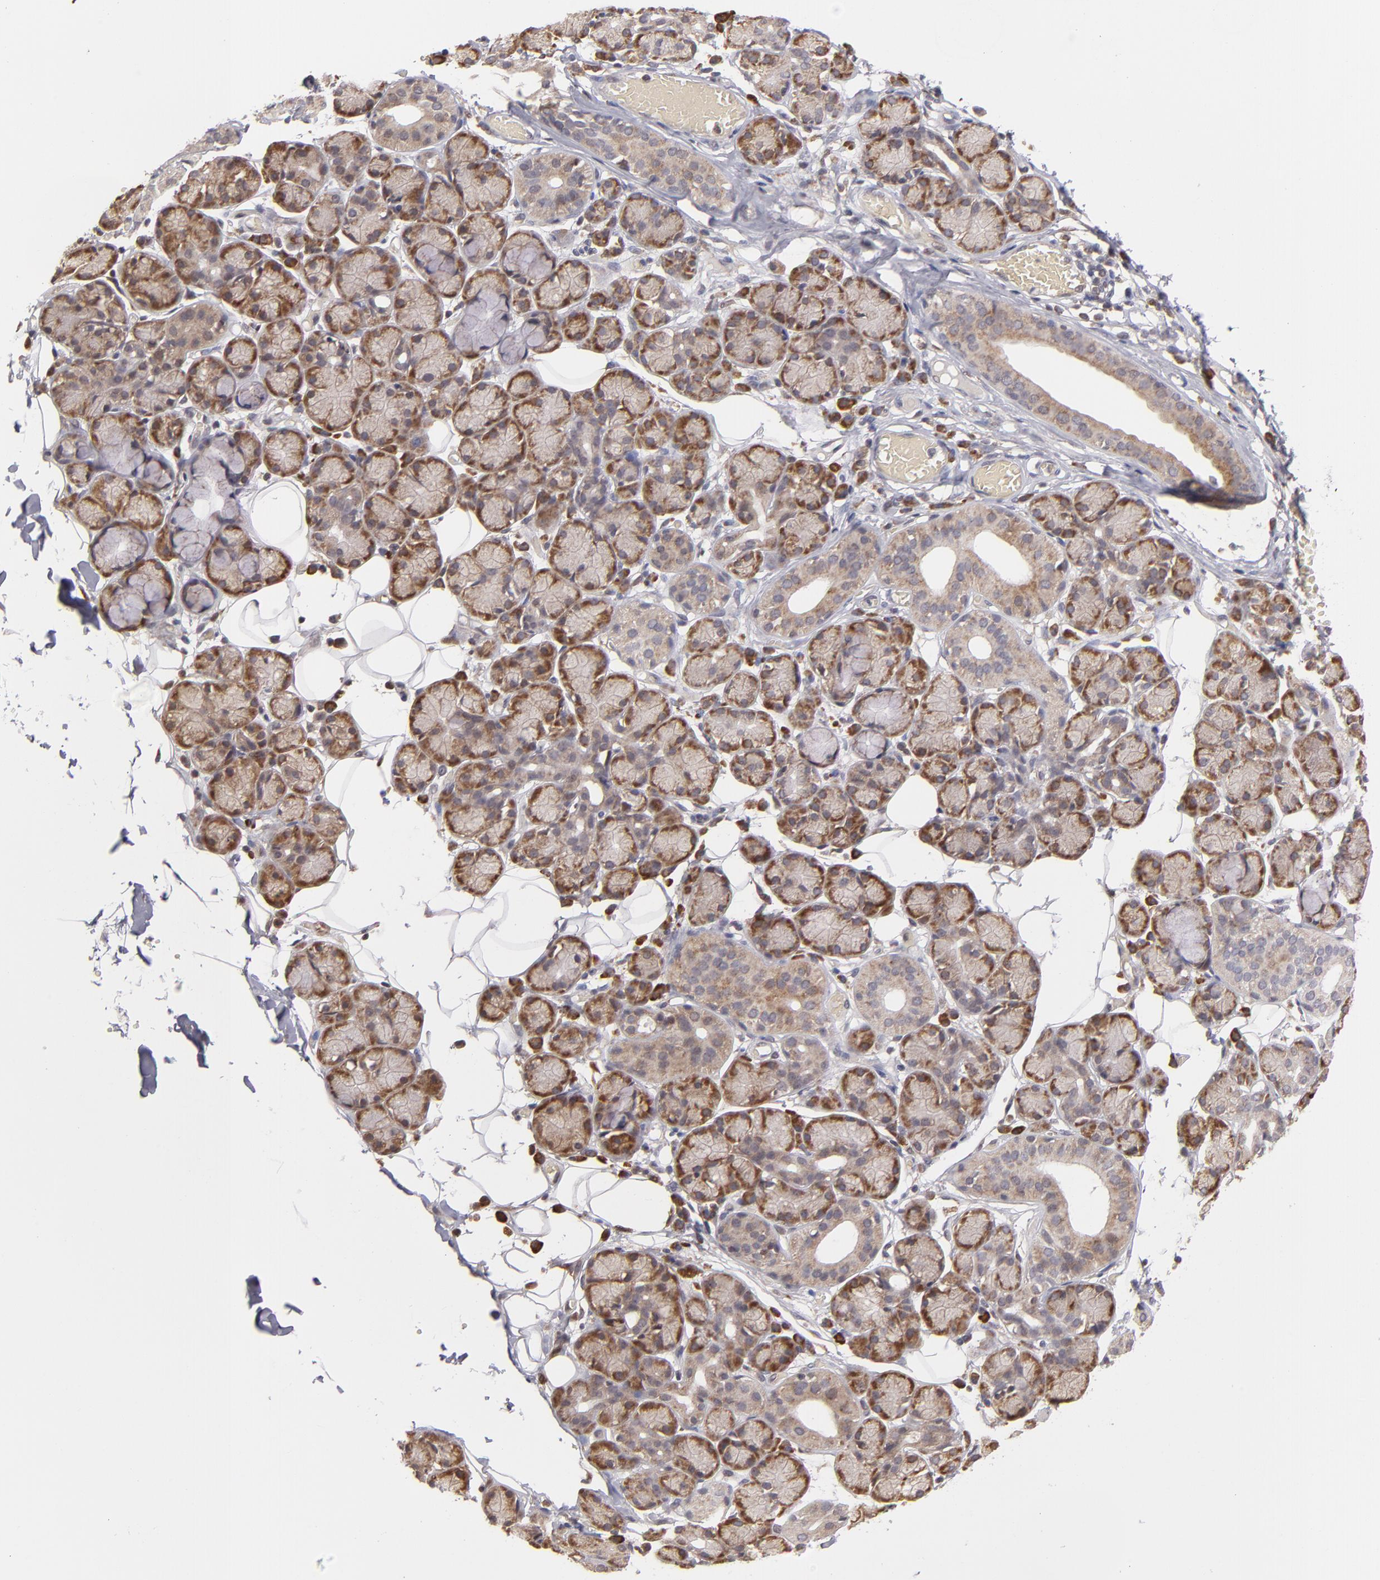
{"staining": {"intensity": "moderate", "quantity": ">75%", "location": "cytoplasmic/membranous"}, "tissue": "salivary gland", "cell_type": "Glandular cells", "image_type": "normal", "snomed": [{"axis": "morphology", "description": "Normal tissue, NOS"}, {"axis": "topography", "description": "Salivary gland"}], "caption": "Immunohistochemical staining of benign salivary gland shows medium levels of moderate cytoplasmic/membranous expression in about >75% of glandular cells. Using DAB (brown) and hematoxylin (blue) stains, captured at high magnification using brightfield microscopy.", "gene": "CASP1", "patient": {"sex": "male", "age": 54}}